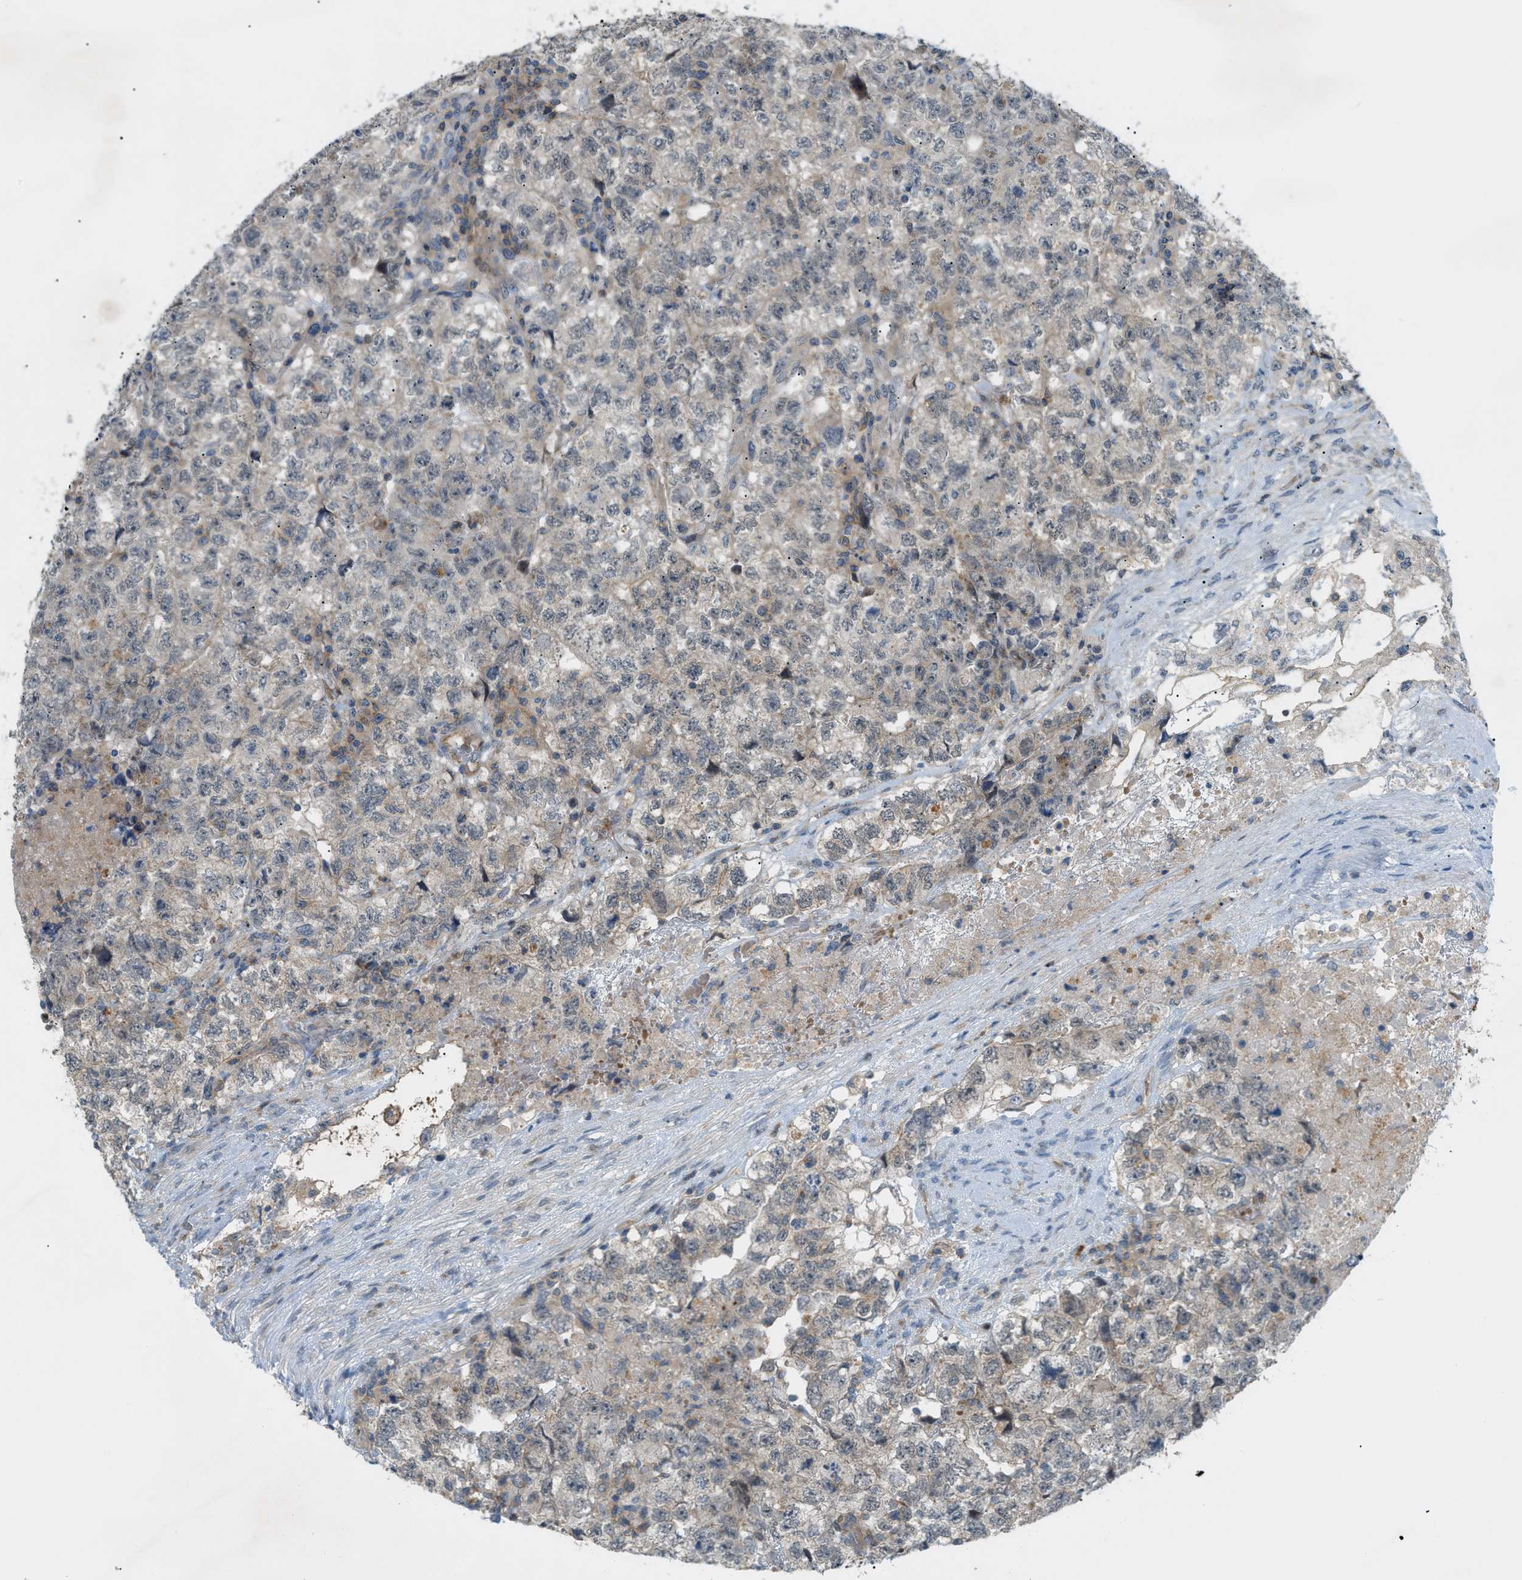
{"staining": {"intensity": "weak", "quantity": "<25%", "location": "cytoplasmic/membranous"}, "tissue": "testis cancer", "cell_type": "Tumor cells", "image_type": "cancer", "snomed": [{"axis": "morphology", "description": "Carcinoma, Embryonal, NOS"}, {"axis": "topography", "description": "Testis"}], "caption": "This is an IHC histopathology image of human testis embryonal carcinoma. There is no staining in tumor cells.", "gene": "GRK6", "patient": {"sex": "male", "age": 36}}